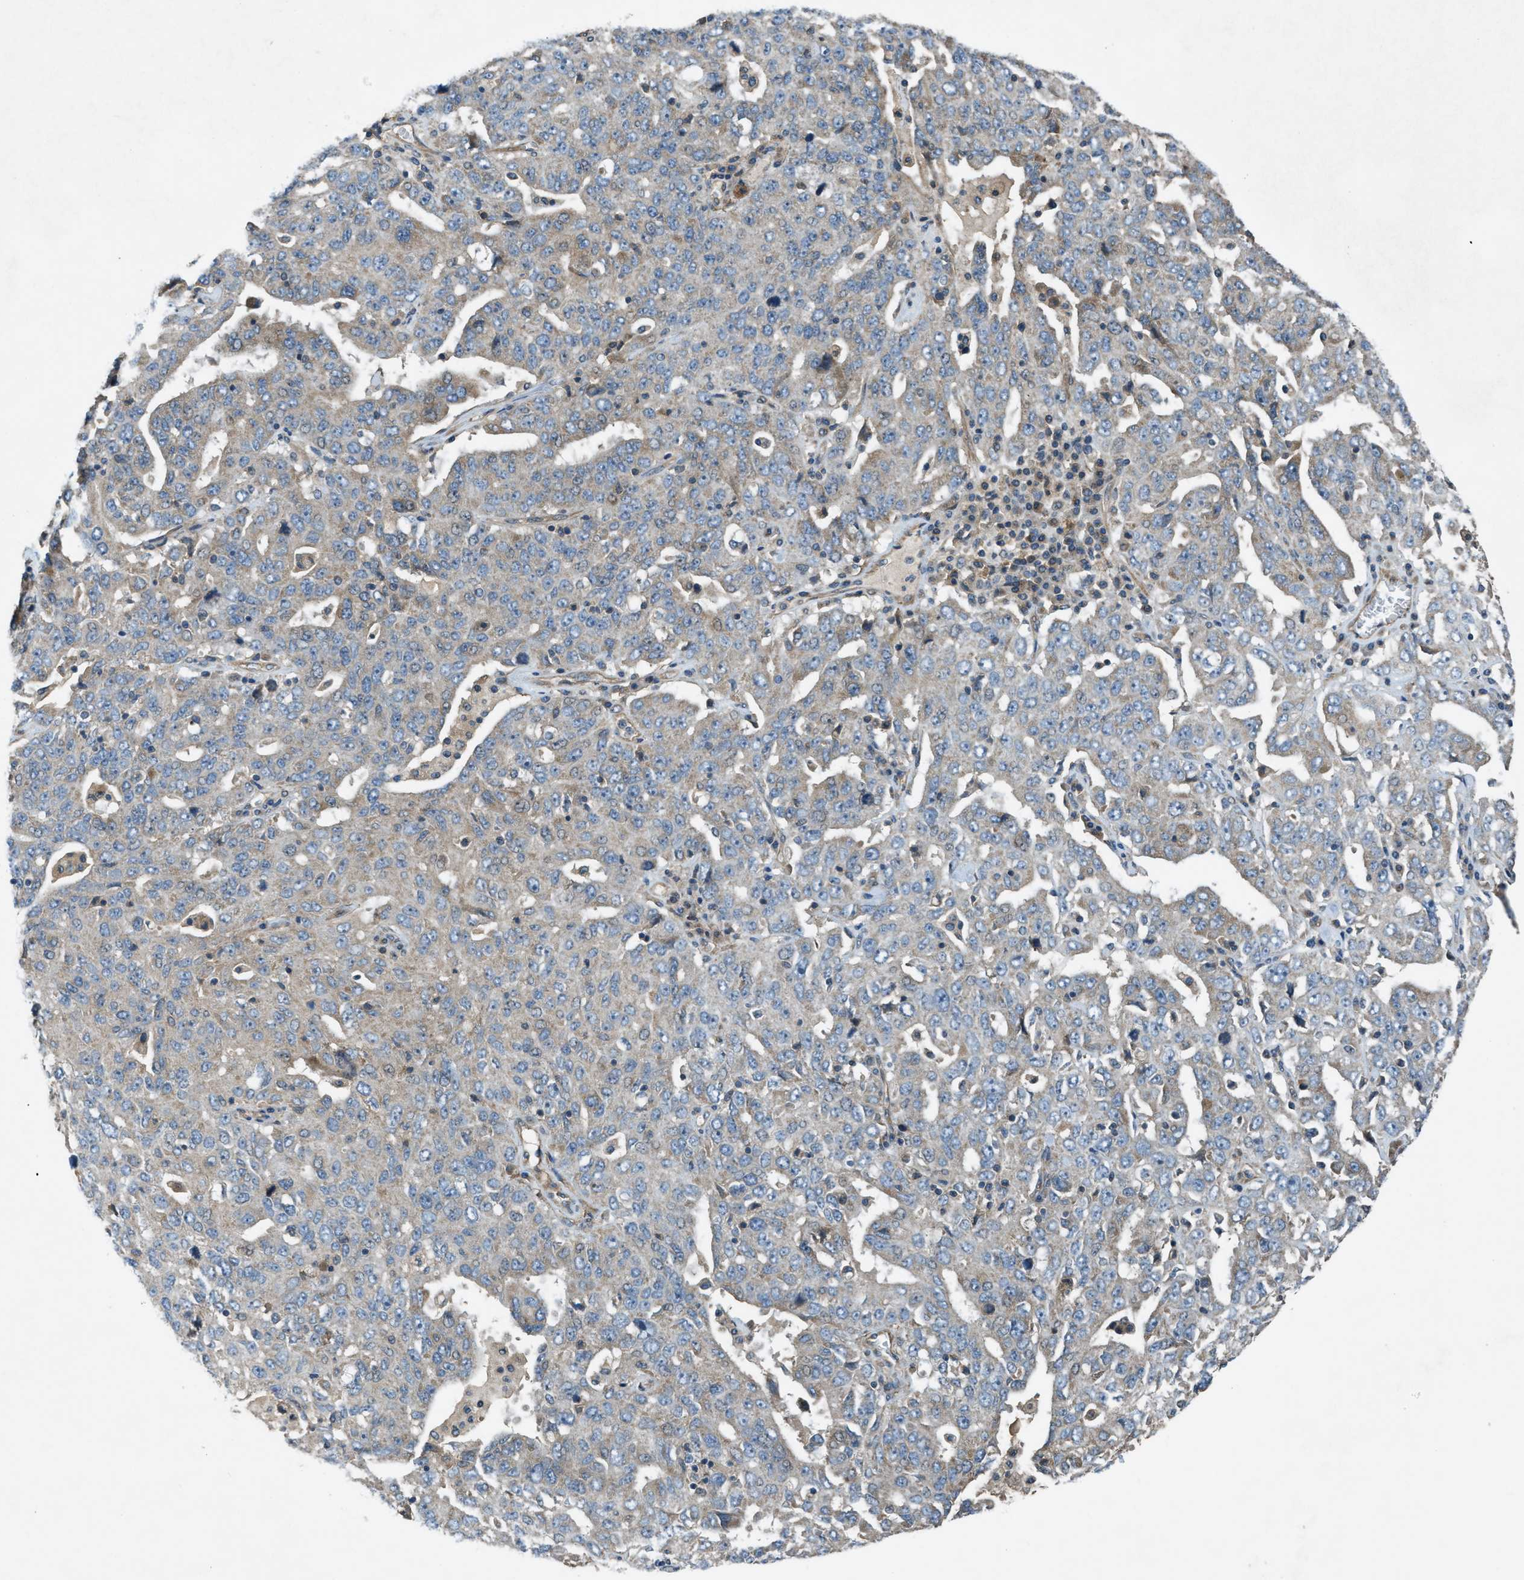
{"staining": {"intensity": "weak", "quantity": "<25%", "location": "cytoplasmic/membranous"}, "tissue": "ovarian cancer", "cell_type": "Tumor cells", "image_type": "cancer", "snomed": [{"axis": "morphology", "description": "Carcinoma, endometroid"}, {"axis": "topography", "description": "Ovary"}], "caption": "DAB (3,3'-diaminobenzidine) immunohistochemical staining of human endometroid carcinoma (ovarian) exhibits no significant staining in tumor cells.", "gene": "VEZT", "patient": {"sex": "female", "age": 62}}